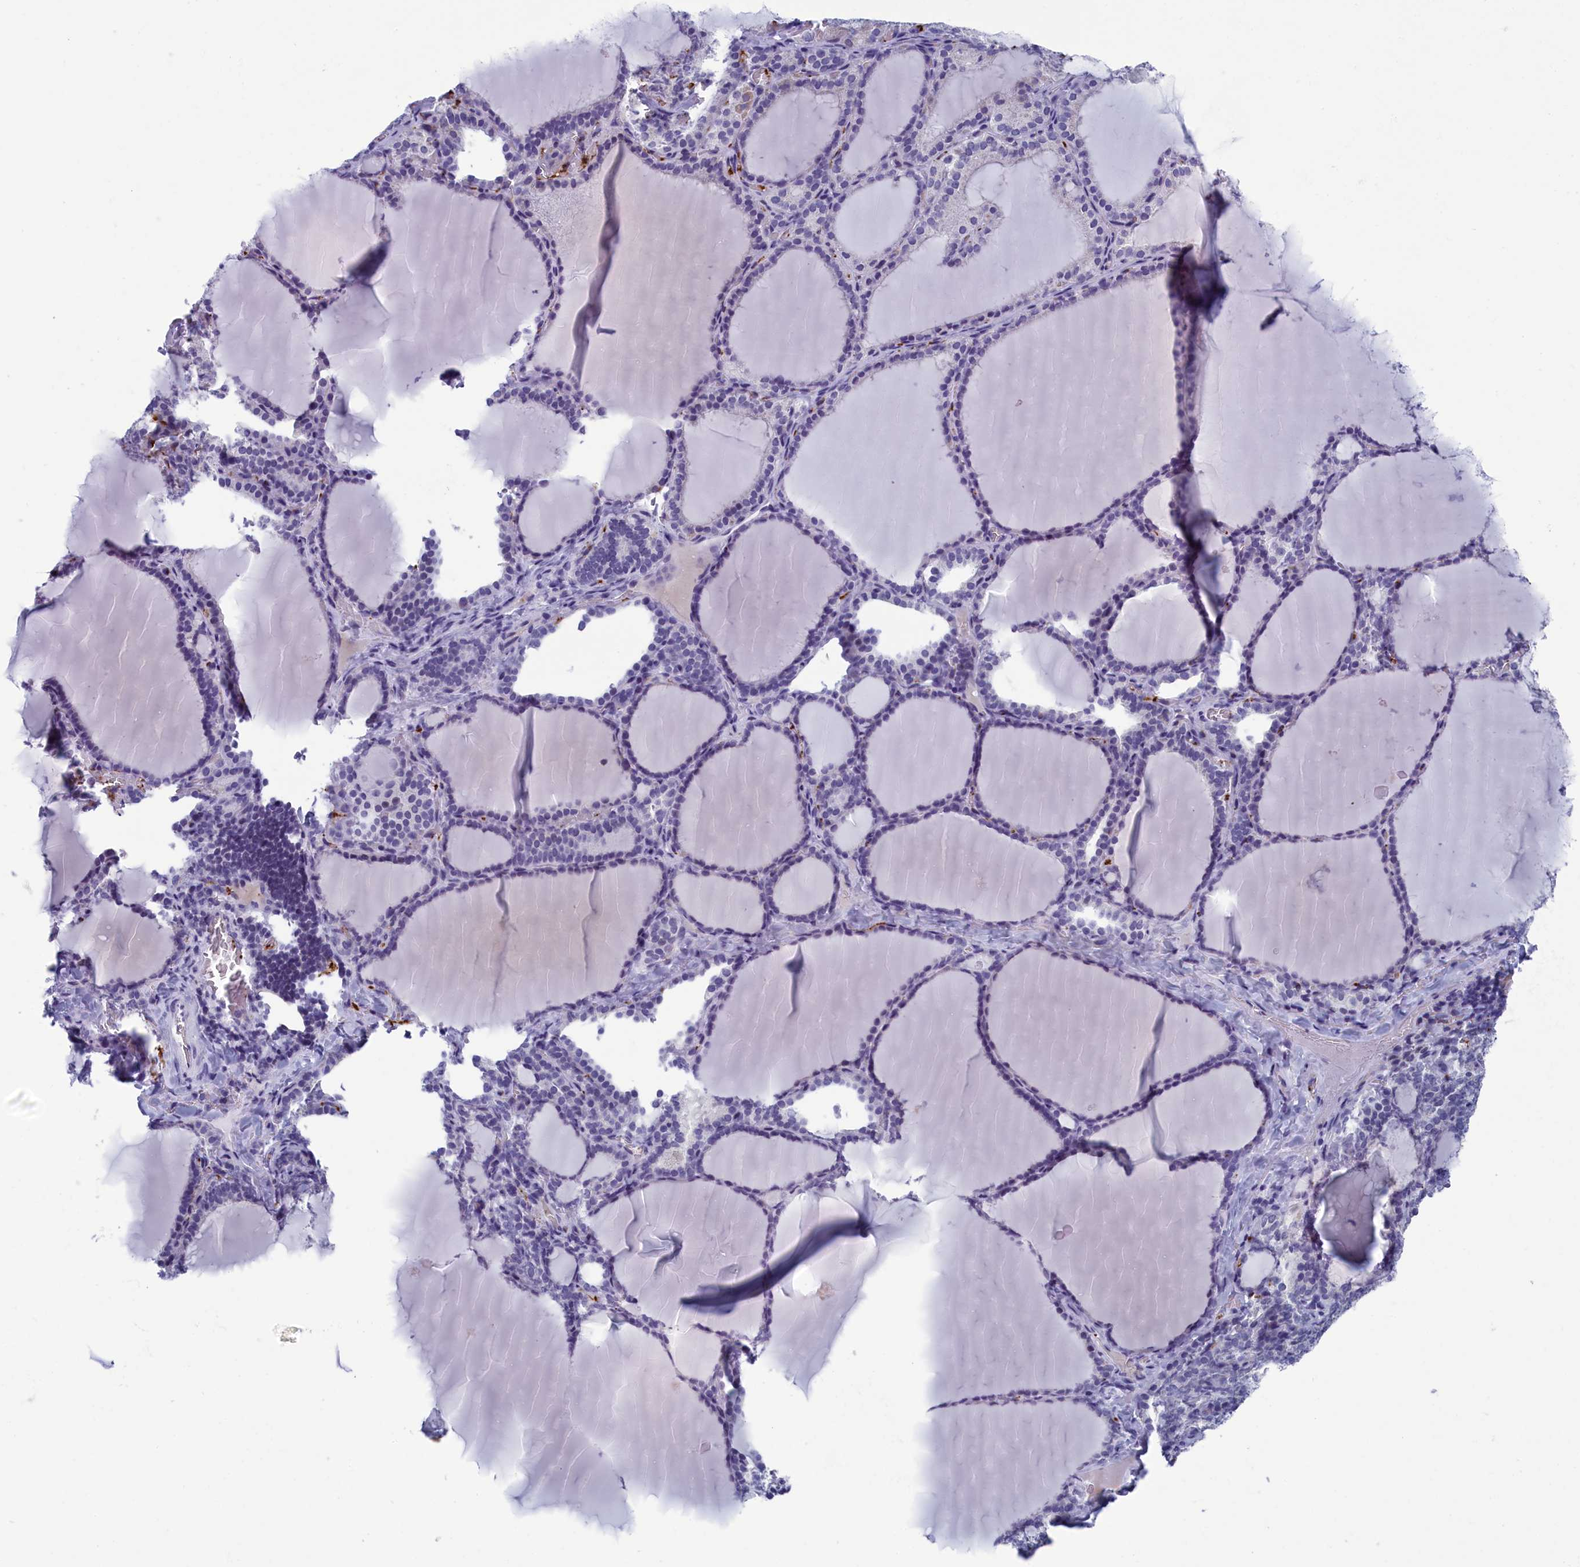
{"staining": {"intensity": "negative", "quantity": "none", "location": "none"}, "tissue": "thyroid gland", "cell_type": "Glandular cells", "image_type": "normal", "snomed": [{"axis": "morphology", "description": "Normal tissue, NOS"}, {"axis": "topography", "description": "Thyroid gland"}], "caption": "Immunohistochemistry image of unremarkable thyroid gland stained for a protein (brown), which shows no staining in glandular cells. (Stains: DAB (3,3'-diaminobenzidine) IHC with hematoxylin counter stain, Microscopy: brightfield microscopy at high magnification).", "gene": "AIFM2", "patient": {"sex": "female", "age": 39}}